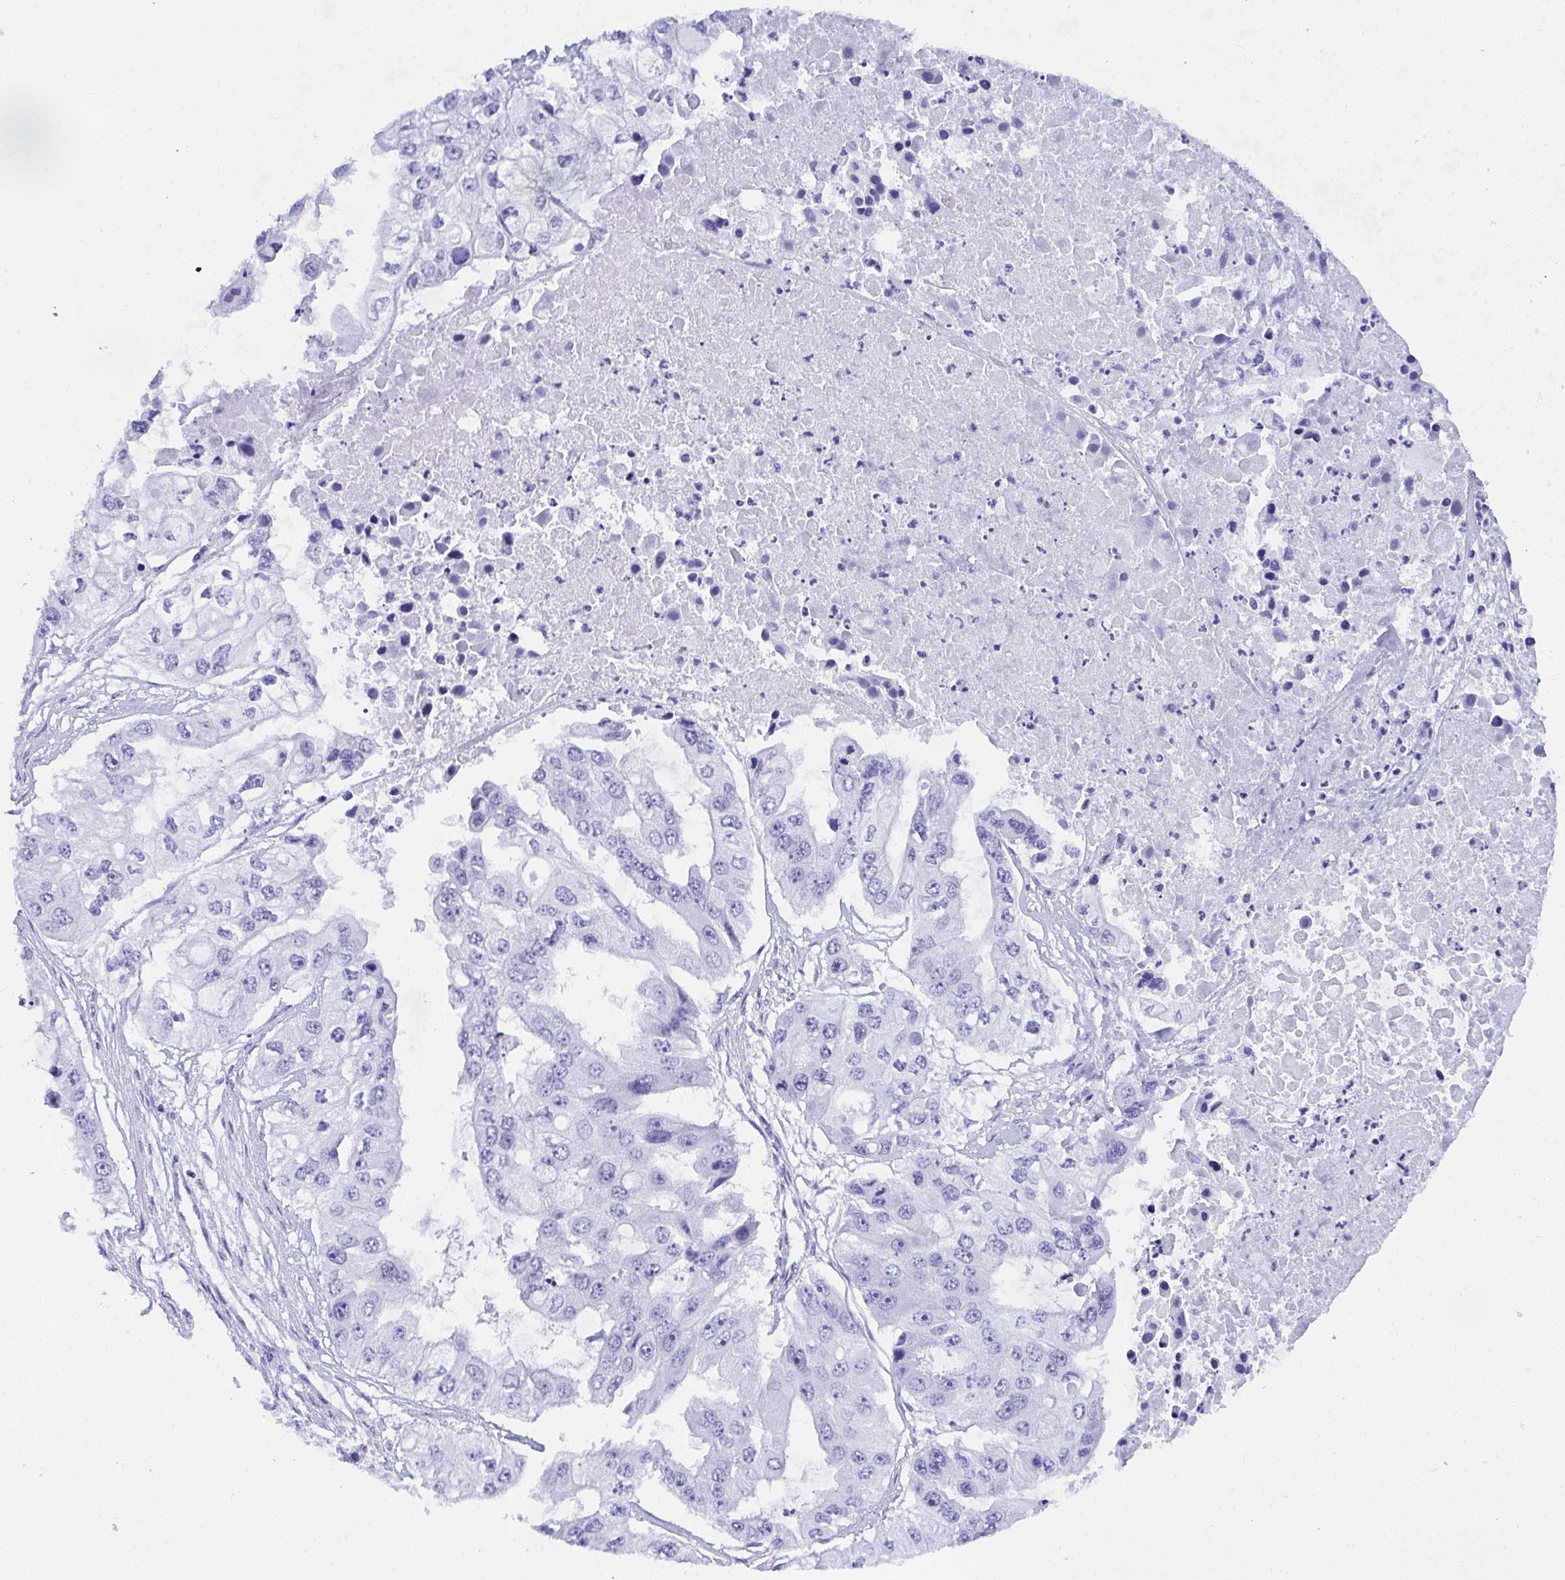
{"staining": {"intensity": "negative", "quantity": "none", "location": "none"}, "tissue": "ovarian cancer", "cell_type": "Tumor cells", "image_type": "cancer", "snomed": [{"axis": "morphology", "description": "Cystadenocarcinoma, serous, NOS"}, {"axis": "topography", "description": "Ovary"}], "caption": "Immunohistochemistry histopathology image of neoplastic tissue: ovarian cancer (serous cystadenocarcinoma) stained with DAB (3,3'-diaminobenzidine) shows no significant protein positivity in tumor cells.", "gene": "ANK1", "patient": {"sex": "female", "age": 56}}